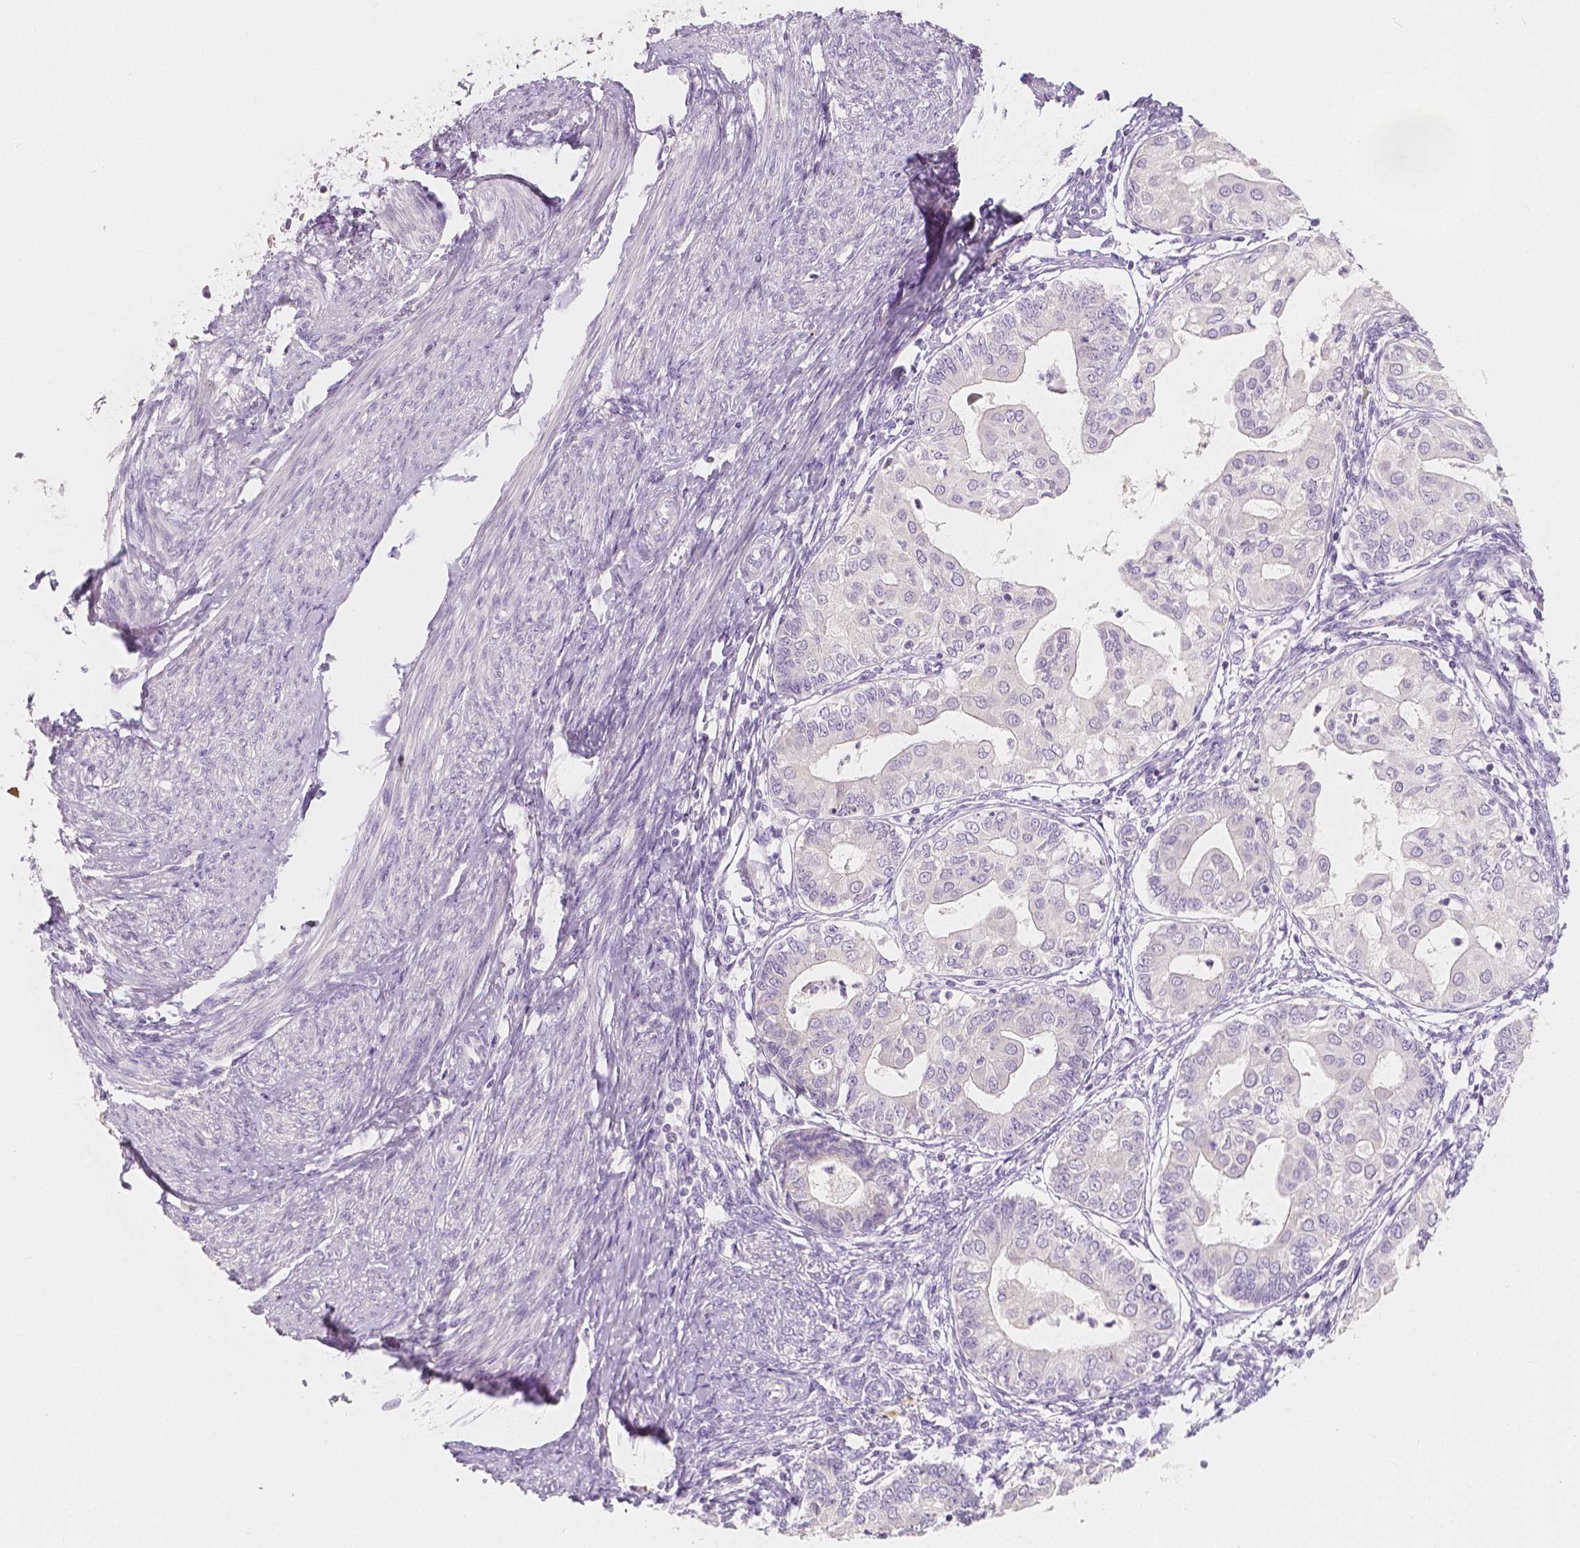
{"staining": {"intensity": "negative", "quantity": "none", "location": "none"}, "tissue": "endometrial cancer", "cell_type": "Tumor cells", "image_type": "cancer", "snomed": [{"axis": "morphology", "description": "Adenocarcinoma, NOS"}, {"axis": "topography", "description": "Endometrium"}], "caption": "Human endometrial adenocarcinoma stained for a protein using immunohistochemistry demonstrates no staining in tumor cells.", "gene": "BATF", "patient": {"sex": "female", "age": 68}}